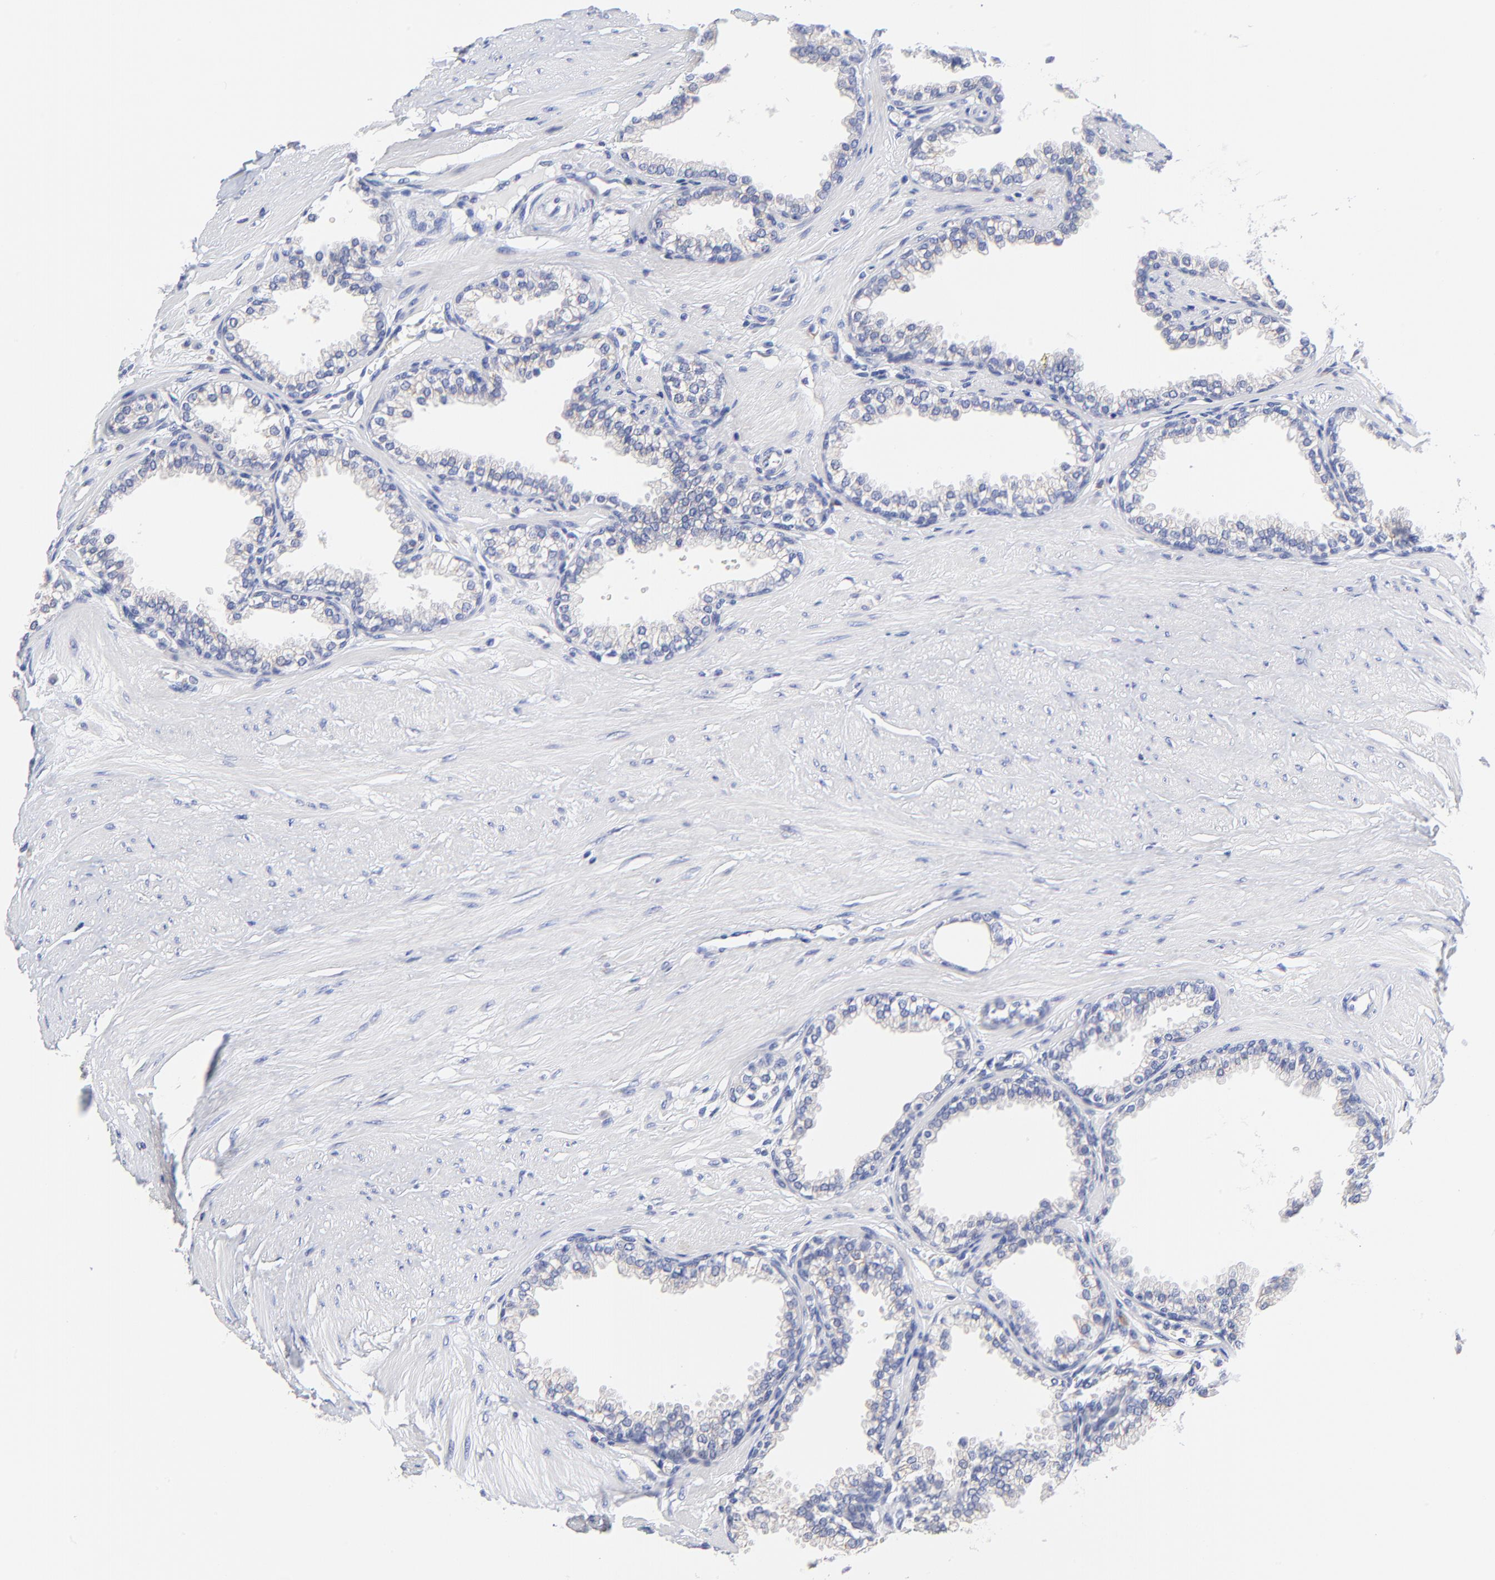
{"staining": {"intensity": "weak", "quantity": "25%-75%", "location": "cytoplasmic/membranous"}, "tissue": "prostate", "cell_type": "Glandular cells", "image_type": "normal", "snomed": [{"axis": "morphology", "description": "Normal tissue, NOS"}, {"axis": "topography", "description": "Prostate"}], "caption": "Weak cytoplasmic/membranous protein staining is seen in about 25%-75% of glandular cells in prostate. (Brightfield microscopy of DAB IHC at high magnification).", "gene": "LAX1", "patient": {"sex": "male", "age": 64}}